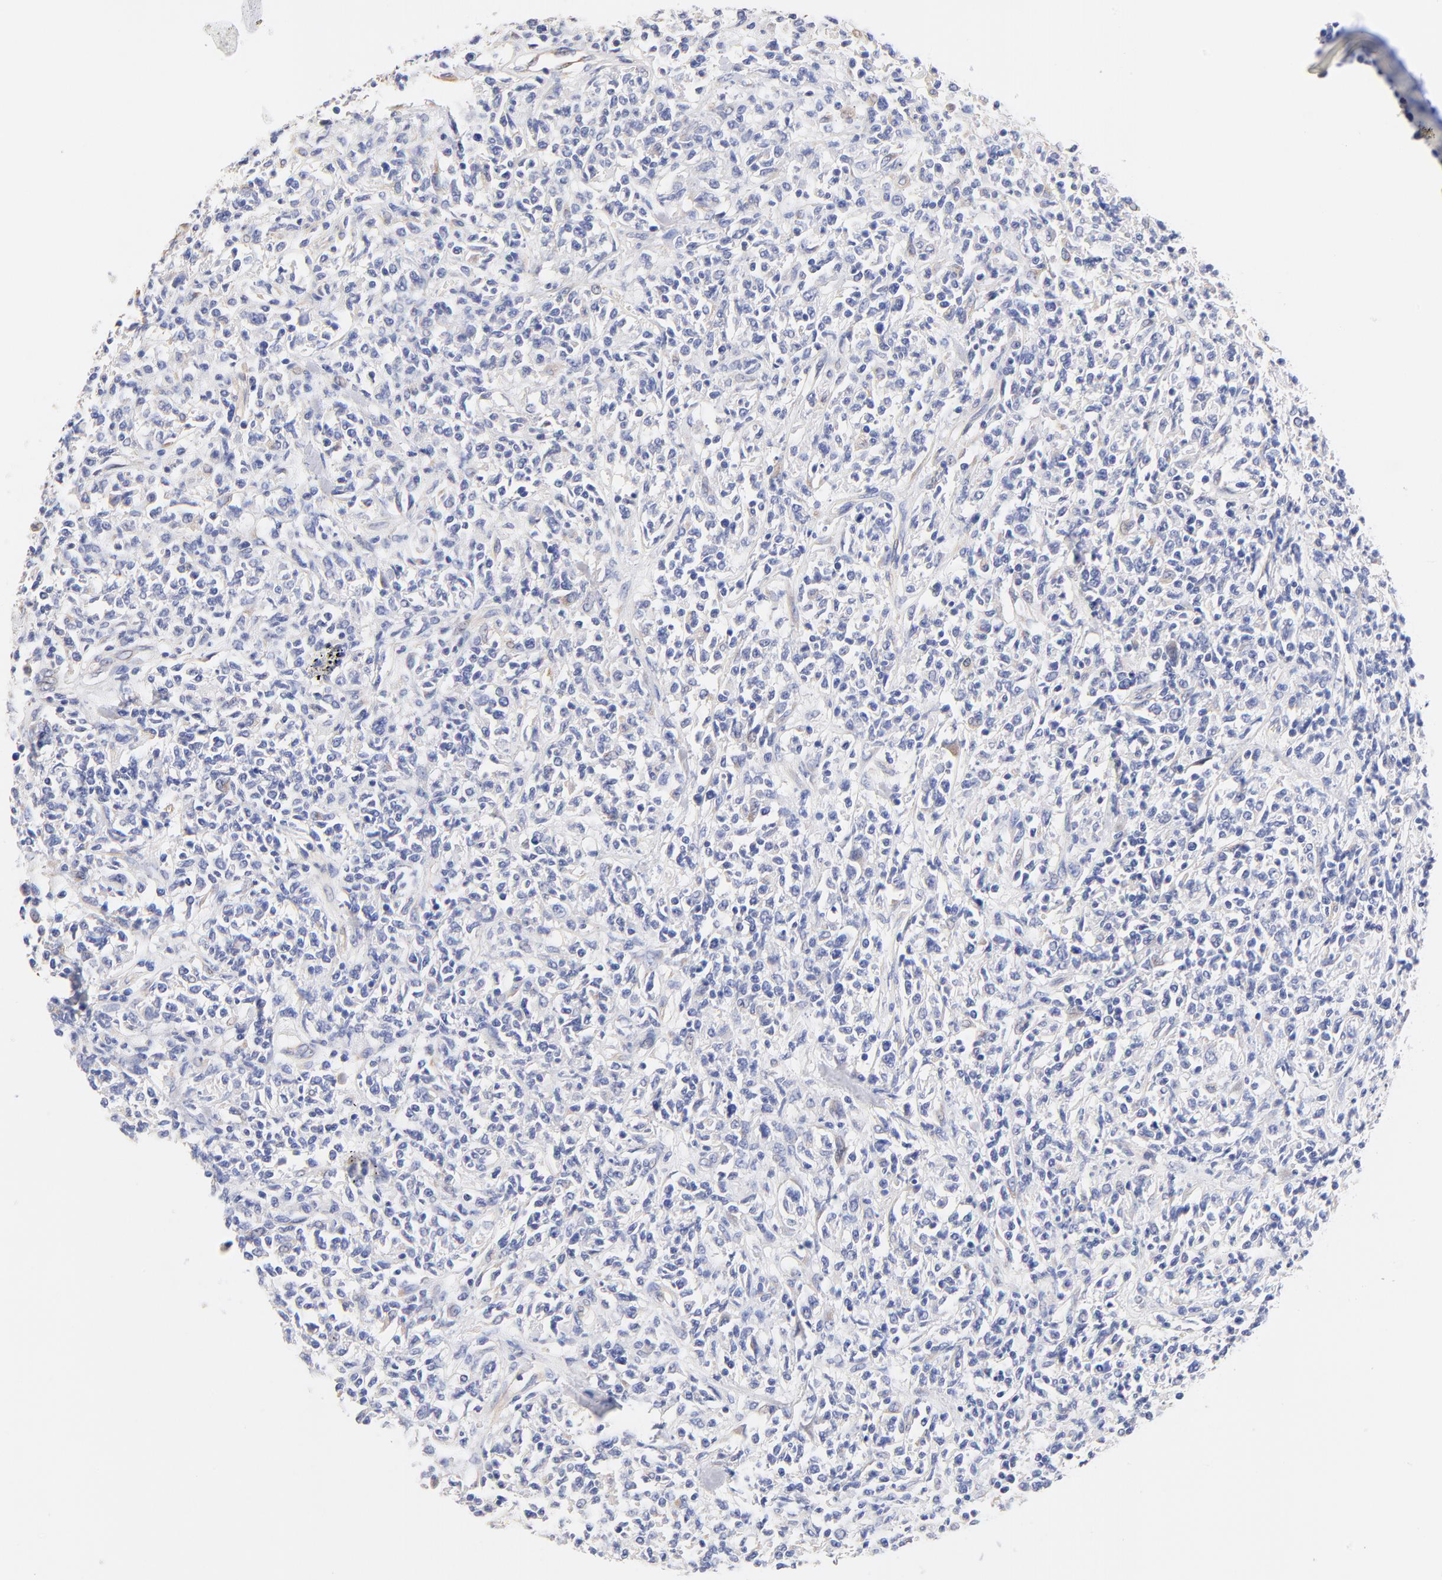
{"staining": {"intensity": "weak", "quantity": "<25%", "location": "cytoplasmic/membranous"}, "tissue": "lymphoma", "cell_type": "Tumor cells", "image_type": "cancer", "snomed": [{"axis": "morphology", "description": "Malignant lymphoma, non-Hodgkin's type, Low grade"}, {"axis": "topography", "description": "Small intestine"}], "caption": "This is a photomicrograph of IHC staining of lymphoma, which shows no staining in tumor cells.", "gene": "HS3ST1", "patient": {"sex": "female", "age": 59}}